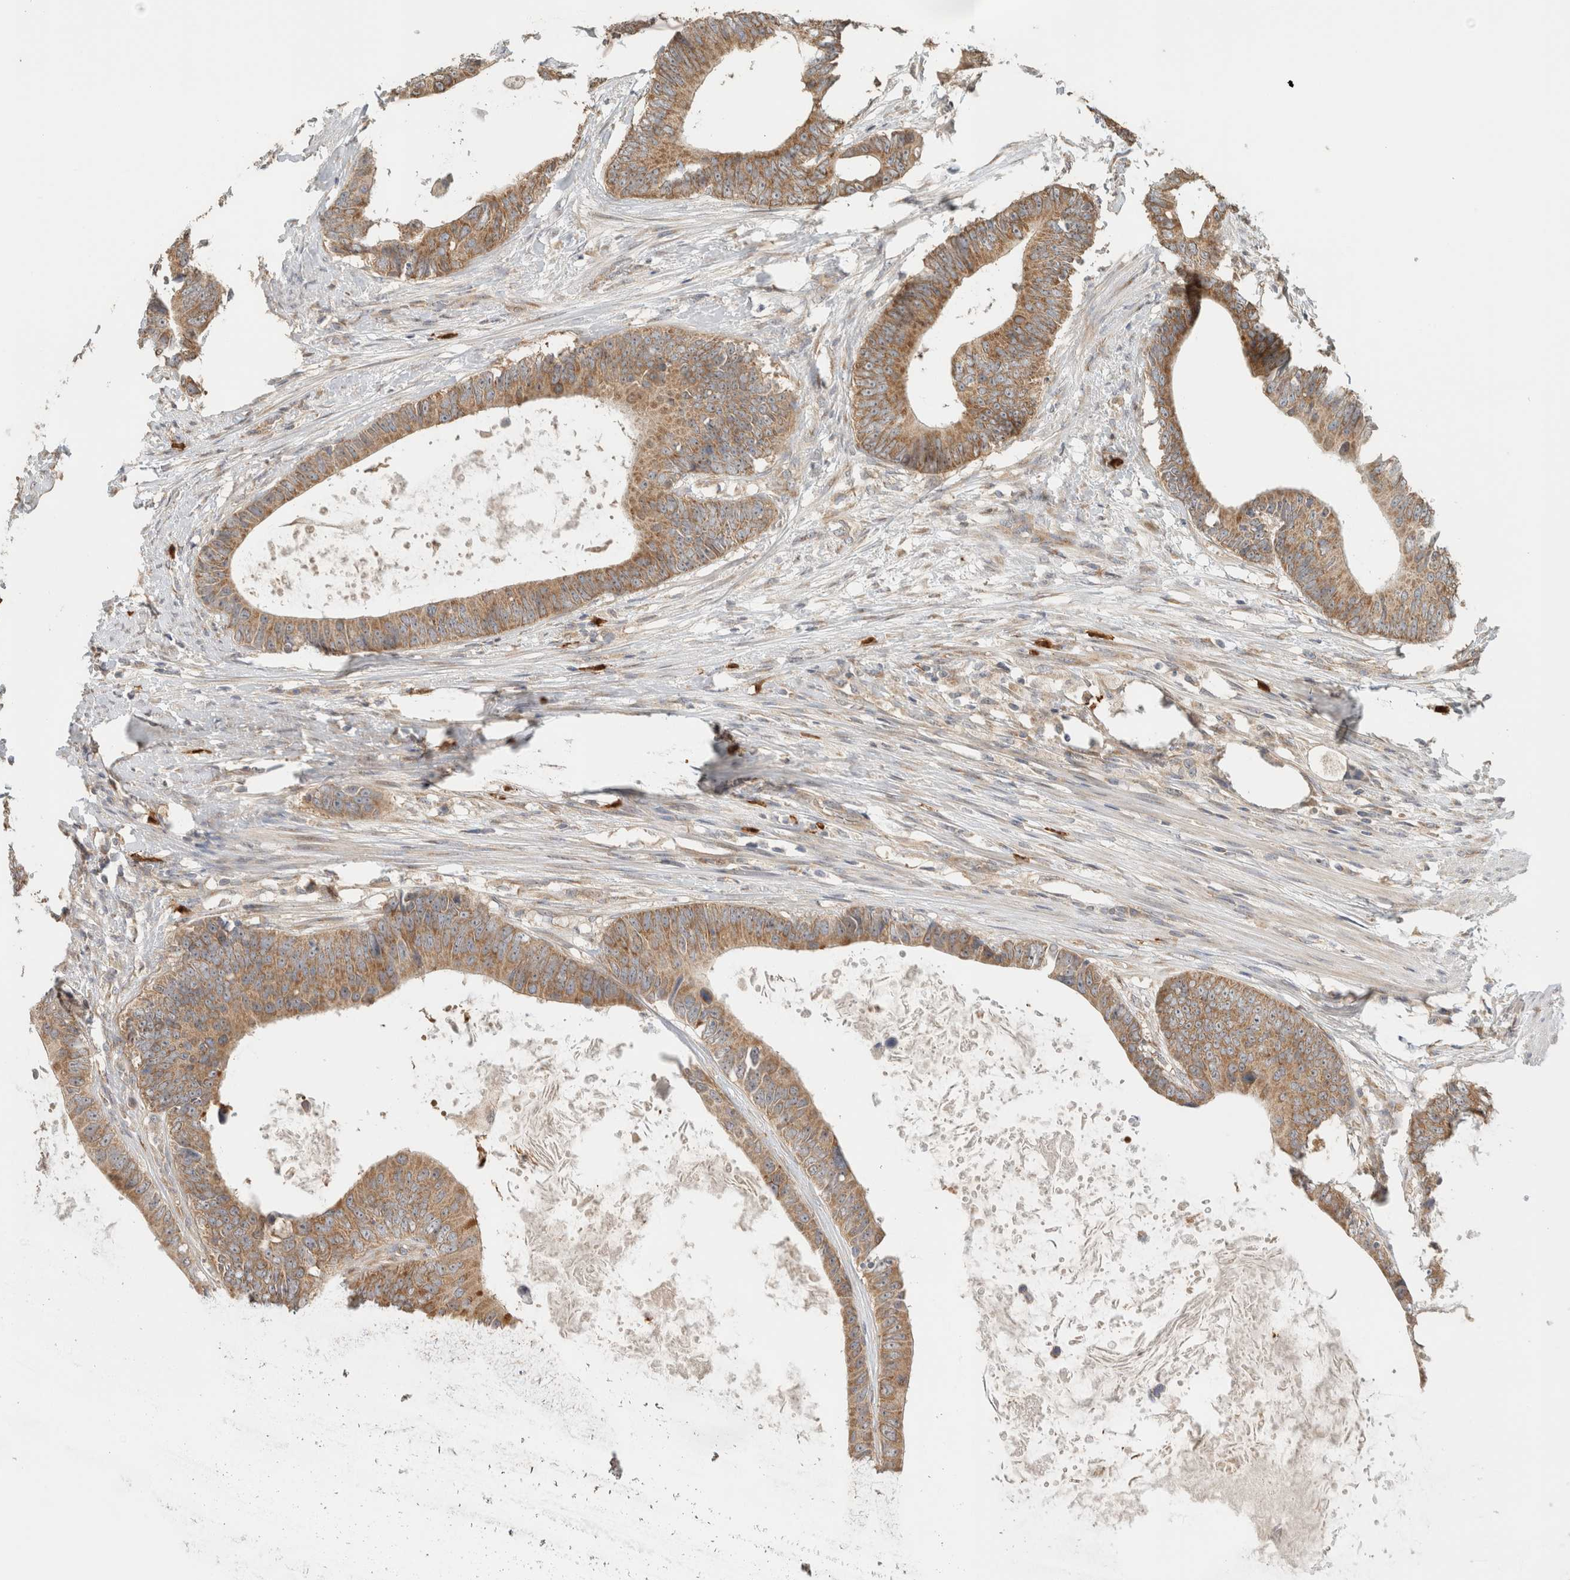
{"staining": {"intensity": "moderate", "quantity": ">75%", "location": "cytoplasmic/membranous"}, "tissue": "colorectal cancer", "cell_type": "Tumor cells", "image_type": "cancer", "snomed": [{"axis": "morphology", "description": "Adenocarcinoma, NOS"}, {"axis": "topography", "description": "Colon"}], "caption": "The photomicrograph shows immunohistochemical staining of colorectal adenocarcinoma. There is moderate cytoplasmic/membranous expression is appreciated in approximately >75% of tumor cells. The staining is performed using DAB (3,3'-diaminobenzidine) brown chromogen to label protein expression. The nuclei are counter-stained blue using hematoxylin.", "gene": "PUM1", "patient": {"sex": "male", "age": 56}}